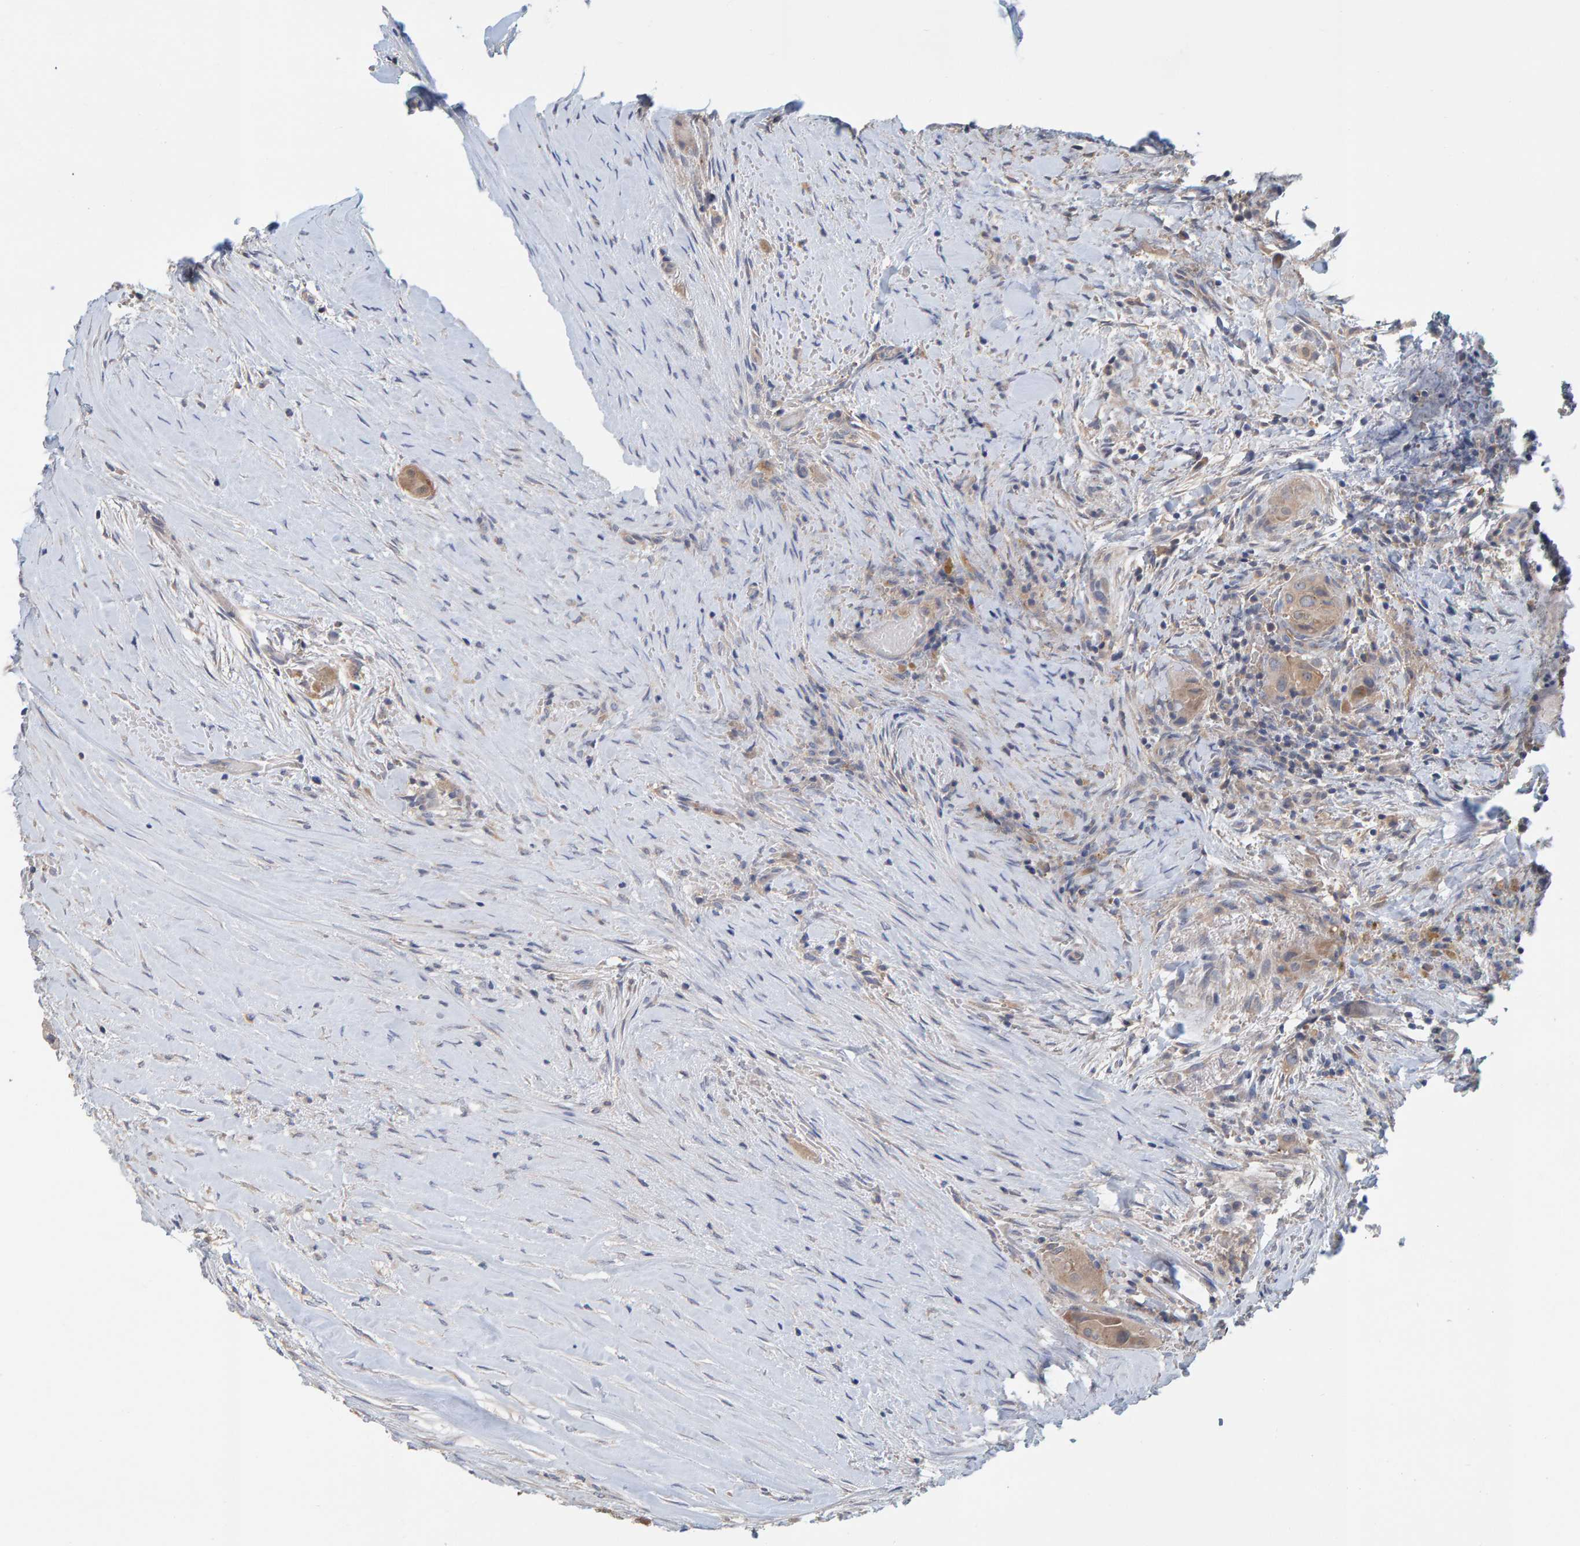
{"staining": {"intensity": "moderate", "quantity": ">75%", "location": "cytoplasmic/membranous"}, "tissue": "thyroid cancer", "cell_type": "Tumor cells", "image_type": "cancer", "snomed": [{"axis": "morphology", "description": "Papillary adenocarcinoma, NOS"}, {"axis": "topography", "description": "Thyroid gland"}], "caption": "This is an image of IHC staining of thyroid cancer (papillary adenocarcinoma), which shows moderate staining in the cytoplasmic/membranous of tumor cells.", "gene": "TATDN1", "patient": {"sex": "female", "age": 59}}